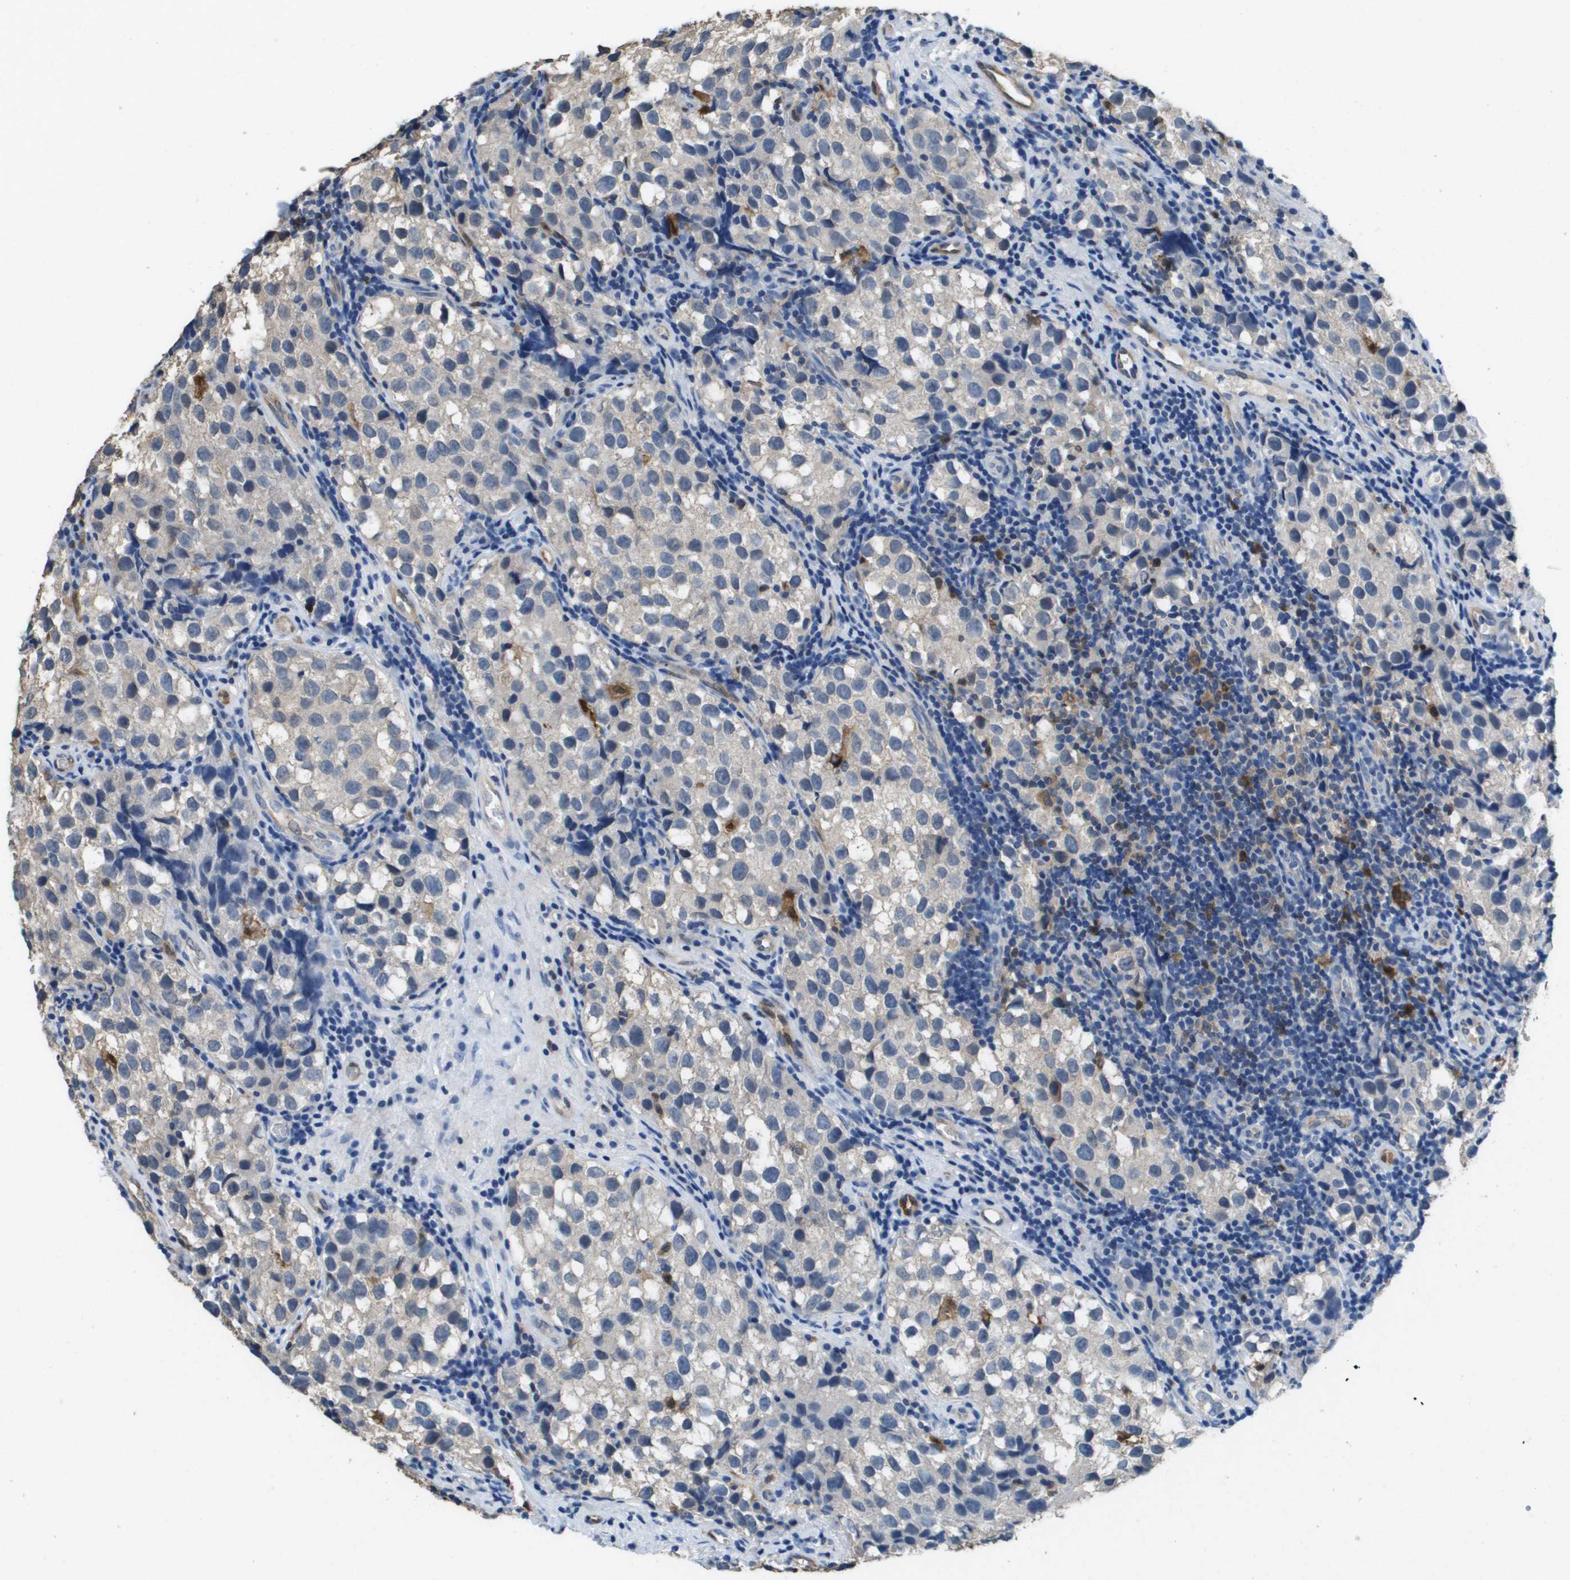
{"staining": {"intensity": "negative", "quantity": "none", "location": "none"}, "tissue": "testis cancer", "cell_type": "Tumor cells", "image_type": "cancer", "snomed": [{"axis": "morphology", "description": "Seminoma, NOS"}, {"axis": "topography", "description": "Testis"}], "caption": "Photomicrograph shows no protein positivity in tumor cells of testis cancer tissue.", "gene": "FABP5", "patient": {"sex": "male", "age": 39}}